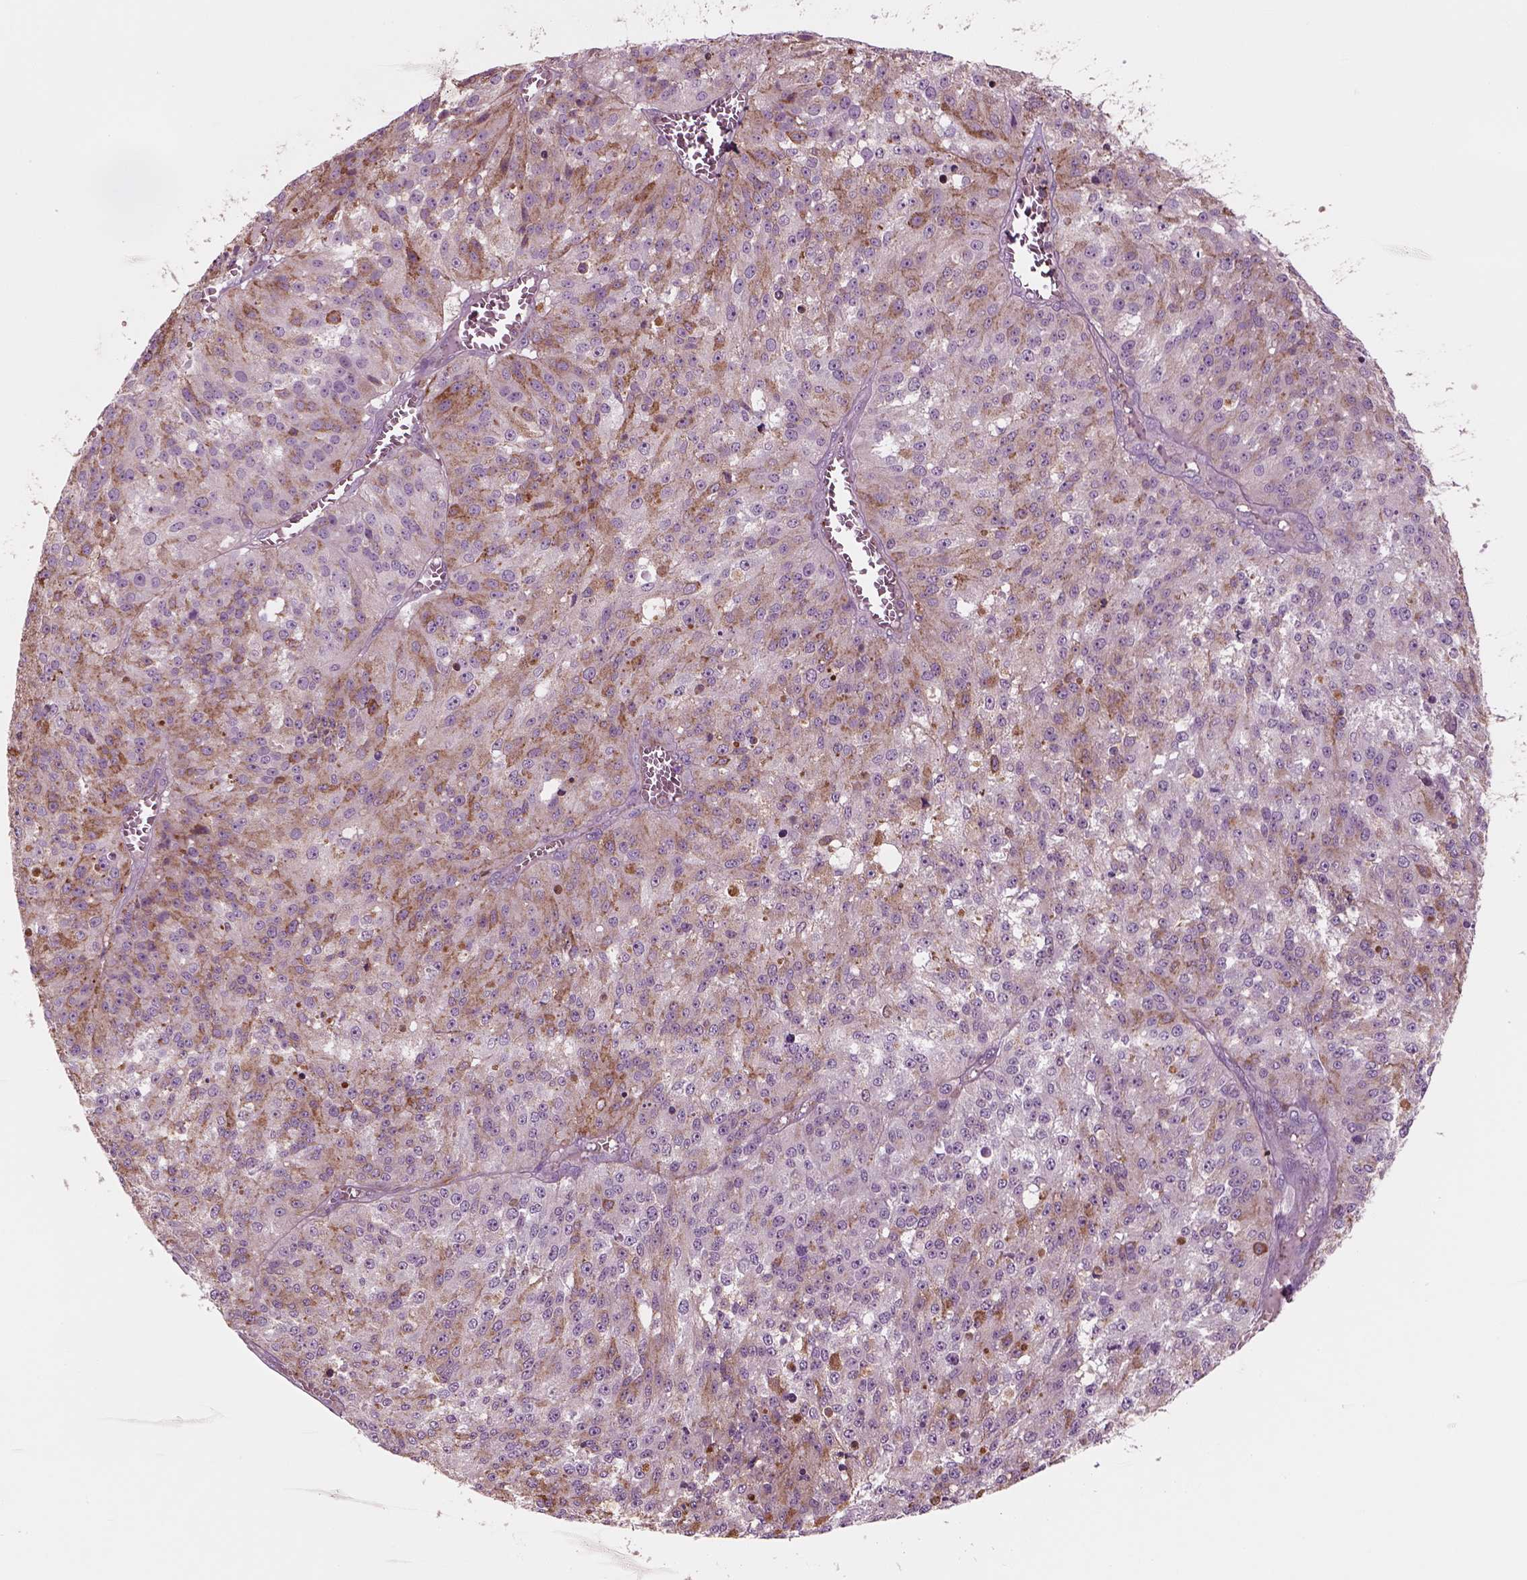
{"staining": {"intensity": "moderate", "quantity": "<25%", "location": "cytoplasmic/membranous"}, "tissue": "melanoma", "cell_type": "Tumor cells", "image_type": "cancer", "snomed": [{"axis": "morphology", "description": "Malignant melanoma, Metastatic site"}, {"axis": "topography", "description": "Lymph node"}], "caption": "IHC micrograph of neoplastic tissue: malignant melanoma (metastatic site) stained using IHC reveals low levels of moderate protein expression localized specifically in the cytoplasmic/membranous of tumor cells, appearing as a cytoplasmic/membranous brown color.", "gene": "SLC2A3", "patient": {"sex": "female", "age": 64}}